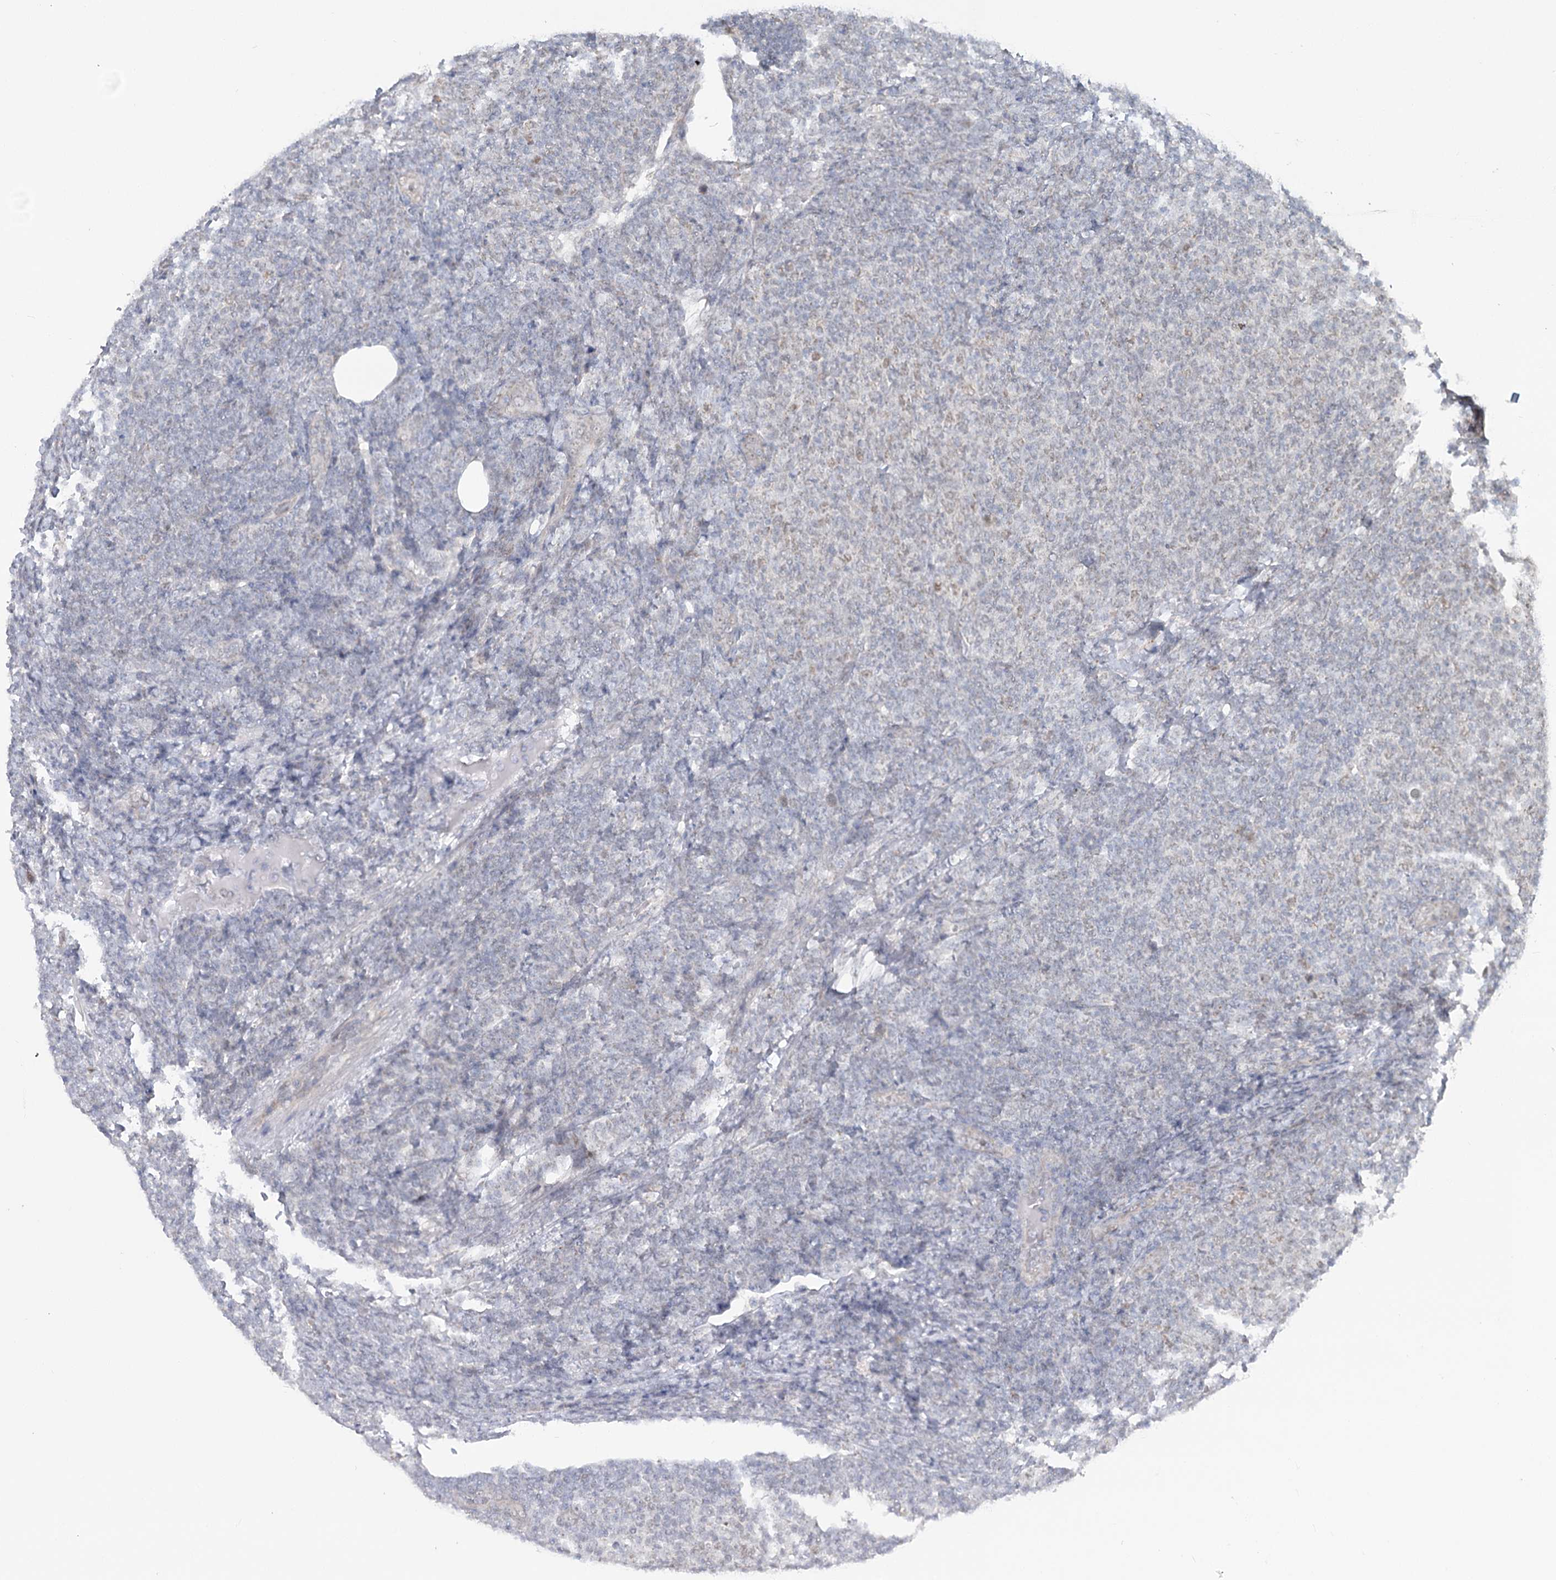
{"staining": {"intensity": "negative", "quantity": "none", "location": "none"}, "tissue": "lymphoma", "cell_type": "Tumor cells", "image_type": "cancer", "snomed": [{"axis": "morphology", "description": "Malignant lymphoma, non-Hodgkin's type, Low grade"}, {"axis": "topography", "description": "Lymph node"}], "caption": "Immunohistochemical staining of human lymphoma displays no significant expression in tumor cells.", "gene": "MTG1", "patient": {"sex": "male", "age": 66}}